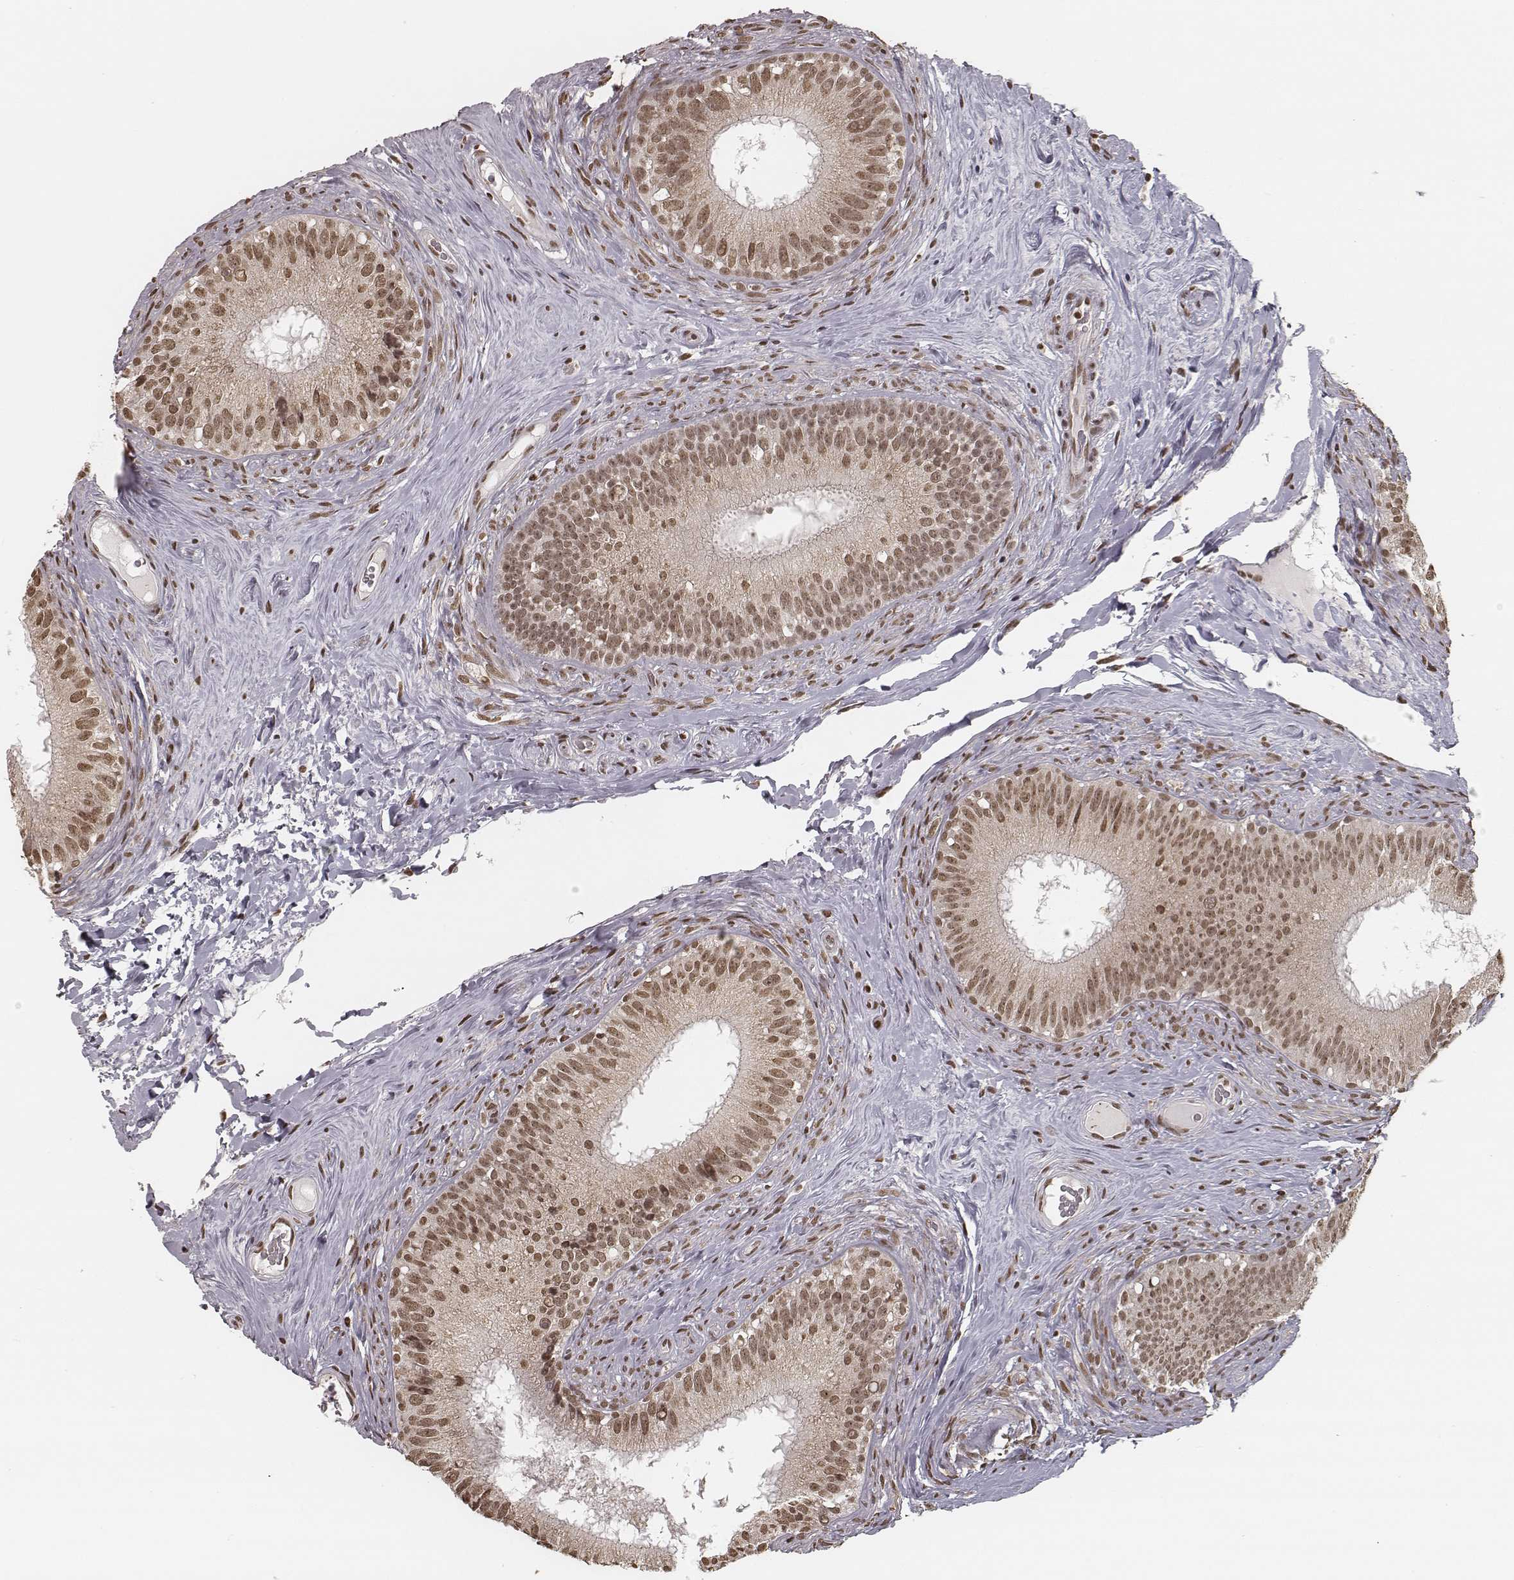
{"staining": {"intensity": "moderate", "quantity": ">75%", "location": "nuclear"}, "tissue": "epididymis", "cell_type": "Glandular cells", "image_type": "normal", "snomed": [{"axis": "morphology", "description": "Normal tissue, NOS"}, {"axis": "topography", "description": "Epididymis"}], "caption": "Epididymis stained with DAB immunohistochemistry displays medium levels of moderate nuclear staining in approximately >75% of glandular cells.", "gene": "HMGA2", "patient": {"sex": "male", "age": 59}}